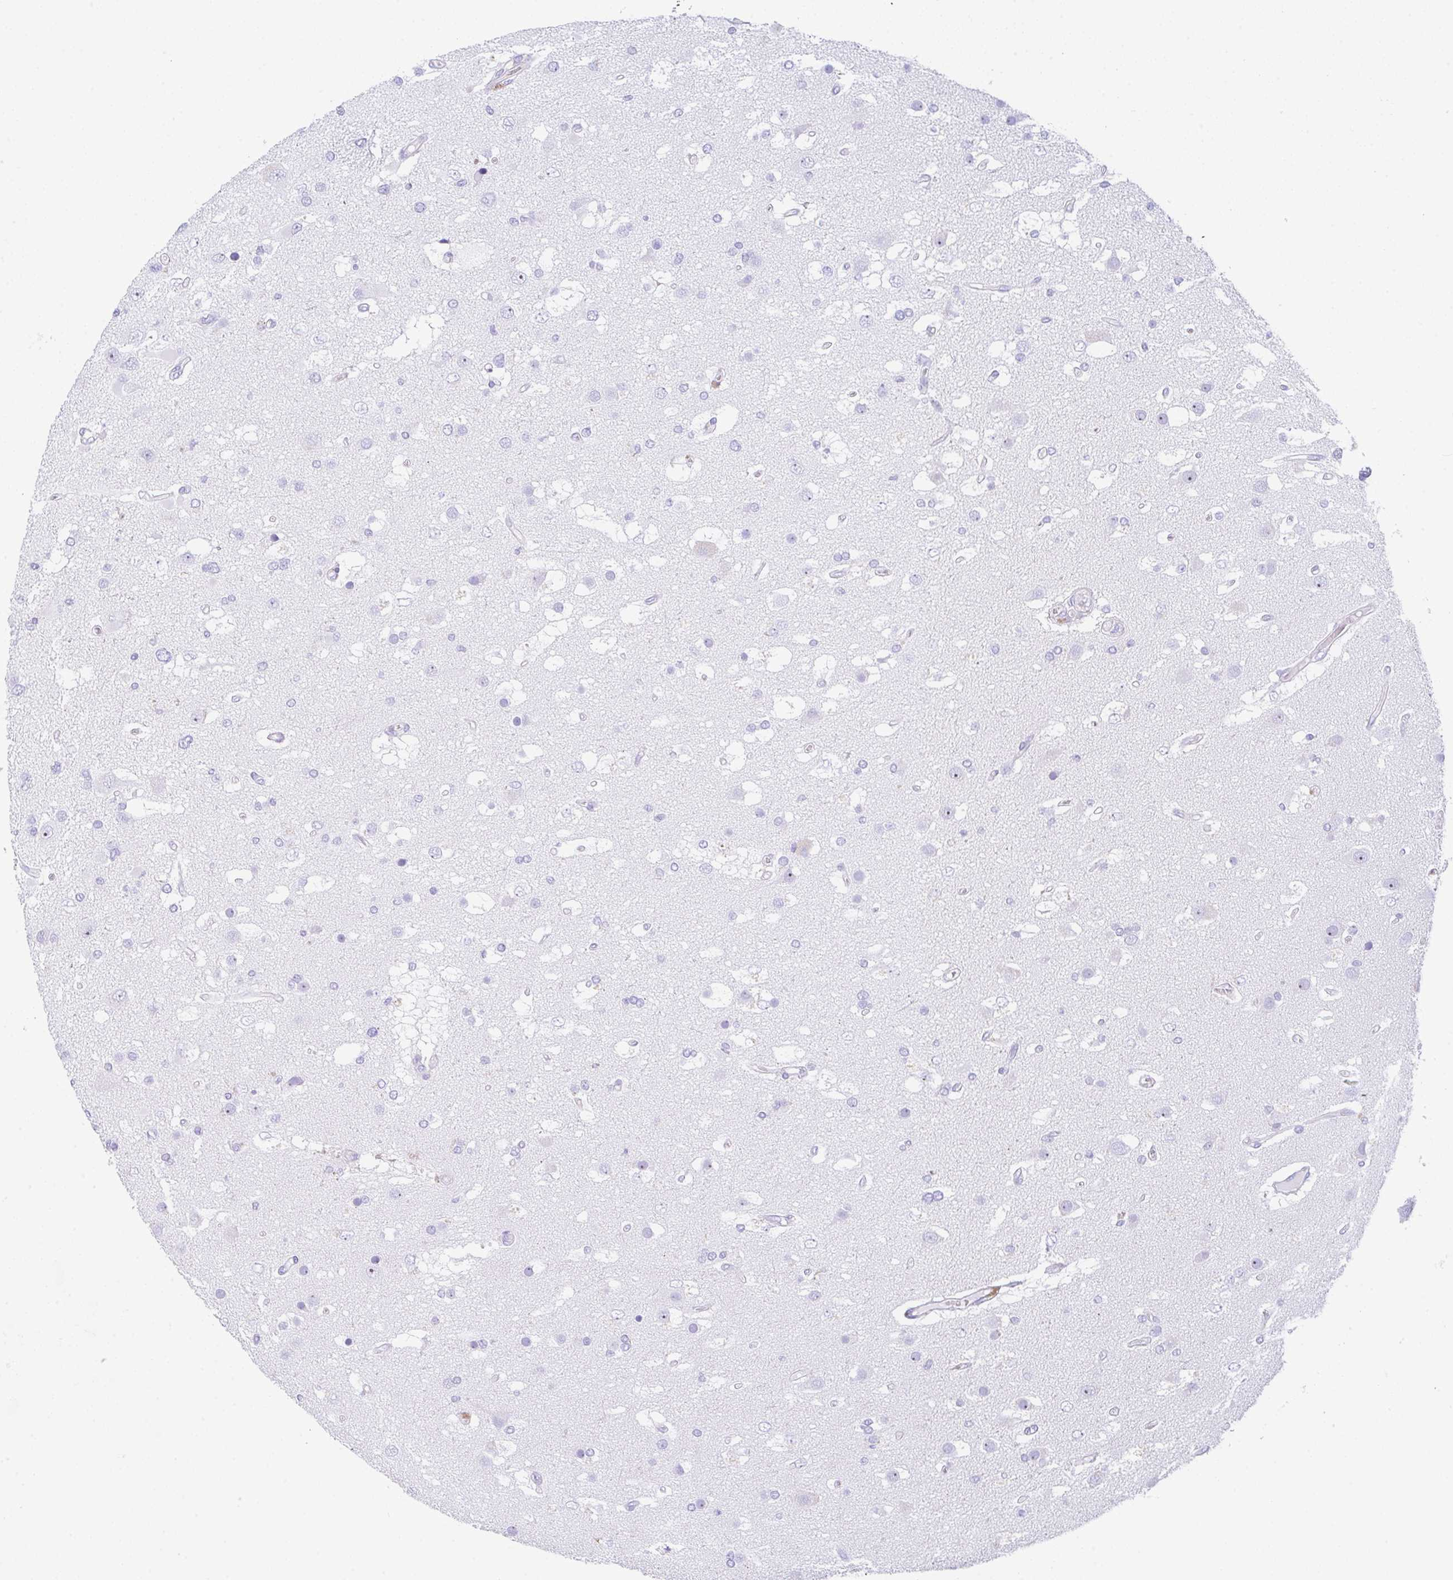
{"staining": {"intensity": "negative", "quantity": "none", "location": "none"}, "tissue": "glioma", "cell_type": "Tumor cells", "image_type": "cancer", "snomed": [{"axis": "morphology", "description": "Glioma, malignant, High grade"}, {"axis": "topography", "description": "Brain"}], "caption": "Glioma was stained to show a protein in brown. There is no significant positivity in tumor cells.", "gene": "NDUFAF8", "patient": {"sex": "male", "age": 53}}